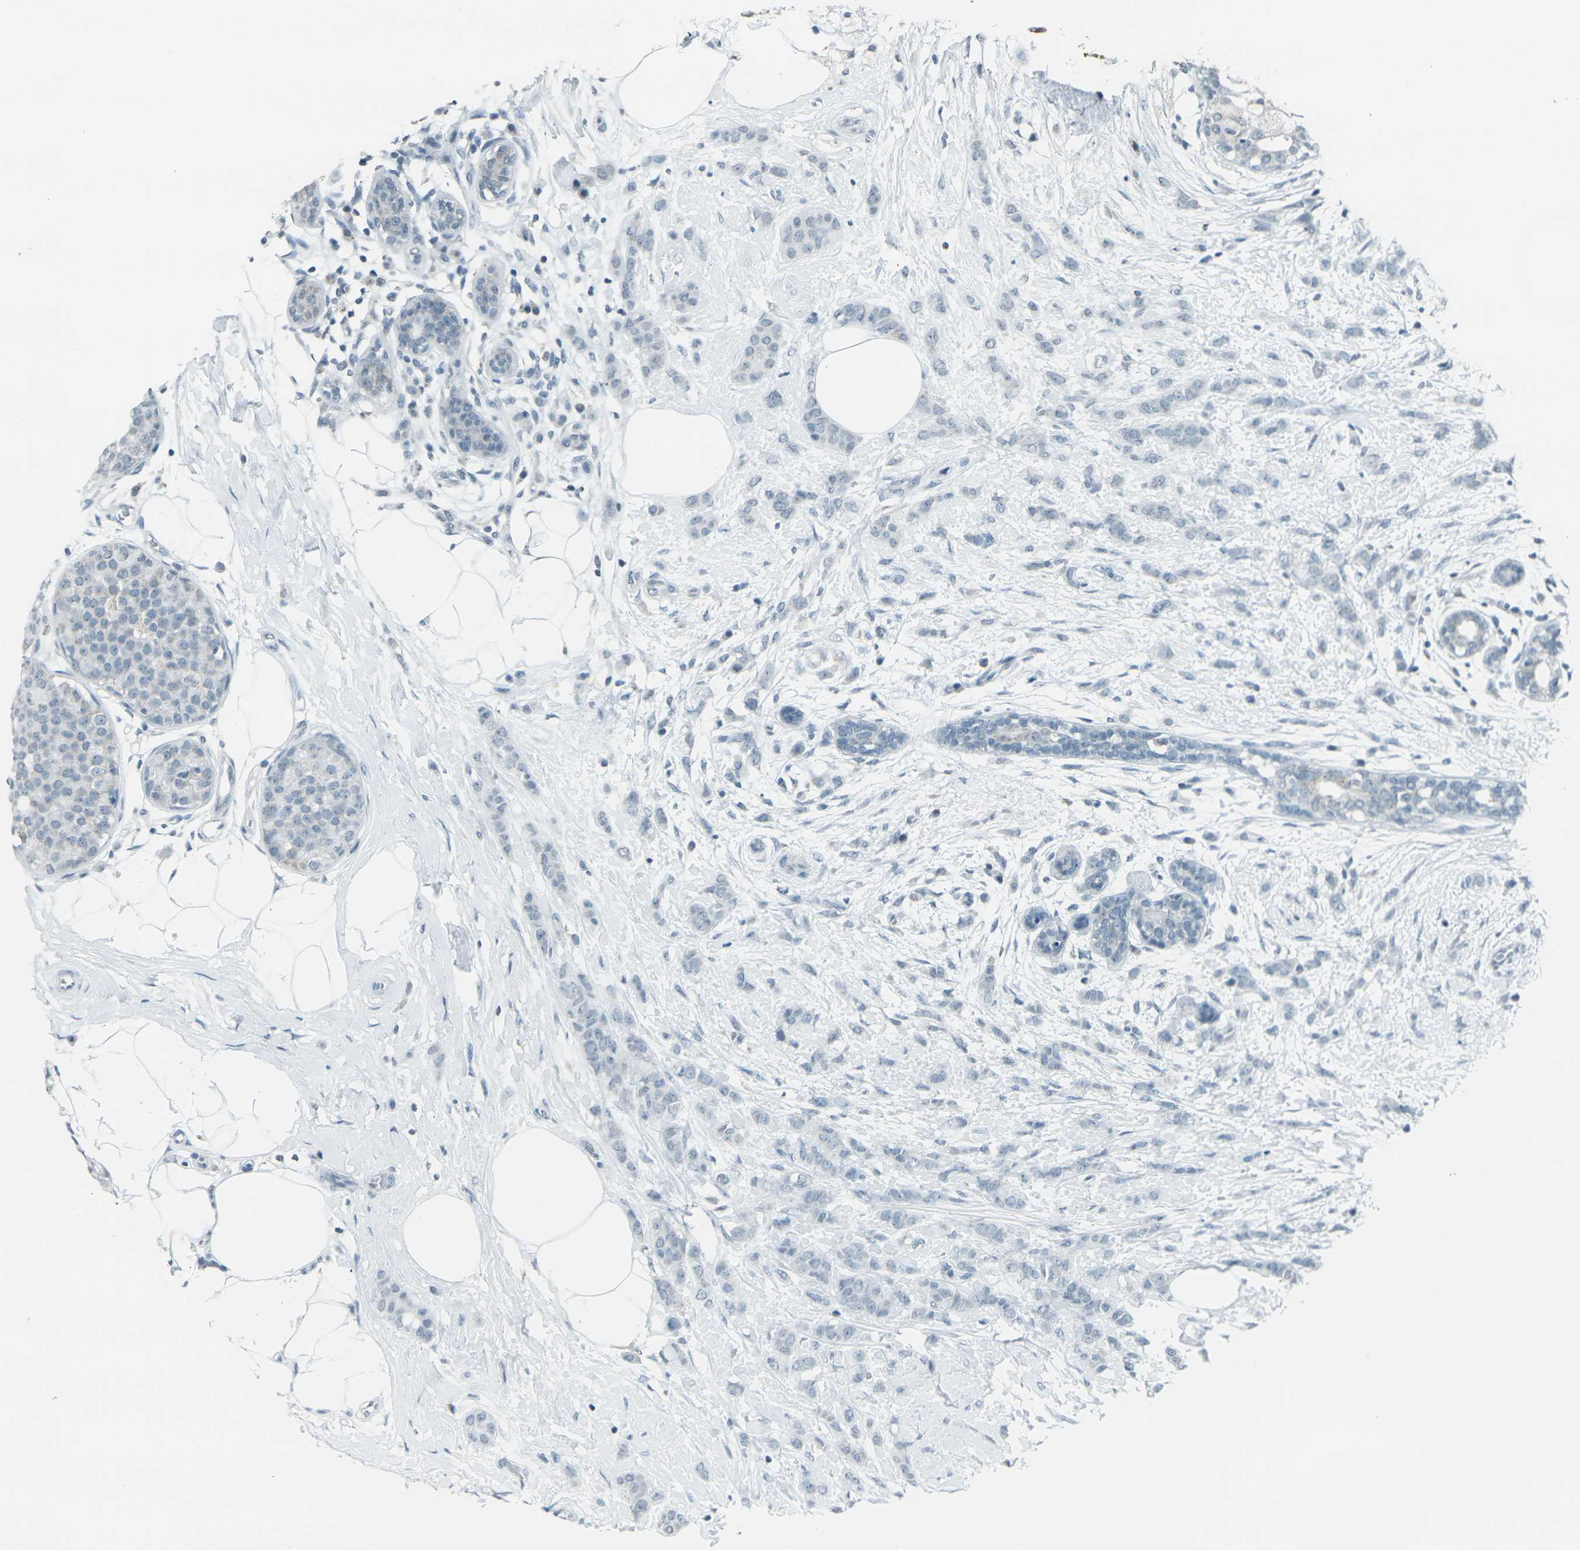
{"staining": {"intensity": "negative", "quantity": "none", "location": "none"}, "tissue": "breast cancer", "cell_type": "Tumor cells", "image_type": "cancer", "snomed": [{"axis": "morphology", "description": "Lobular carcinoma, in situ"}, {"axis": "morphology", "description": "Lobular carcinoma"}, {"axis": "topography", "description": "Breast"}], "caption": "Tumor cells show no significant protein positivity in lobular carcinoma in situ (breast). (Stains: DAB (3,3'-diaminobenzidine) IHC with hematoxylin counter stain, Microscopy: brightfield microscopy at high magnification).", "gene": "H2BC1", "patient": {"sex": "female", "age": 41}}